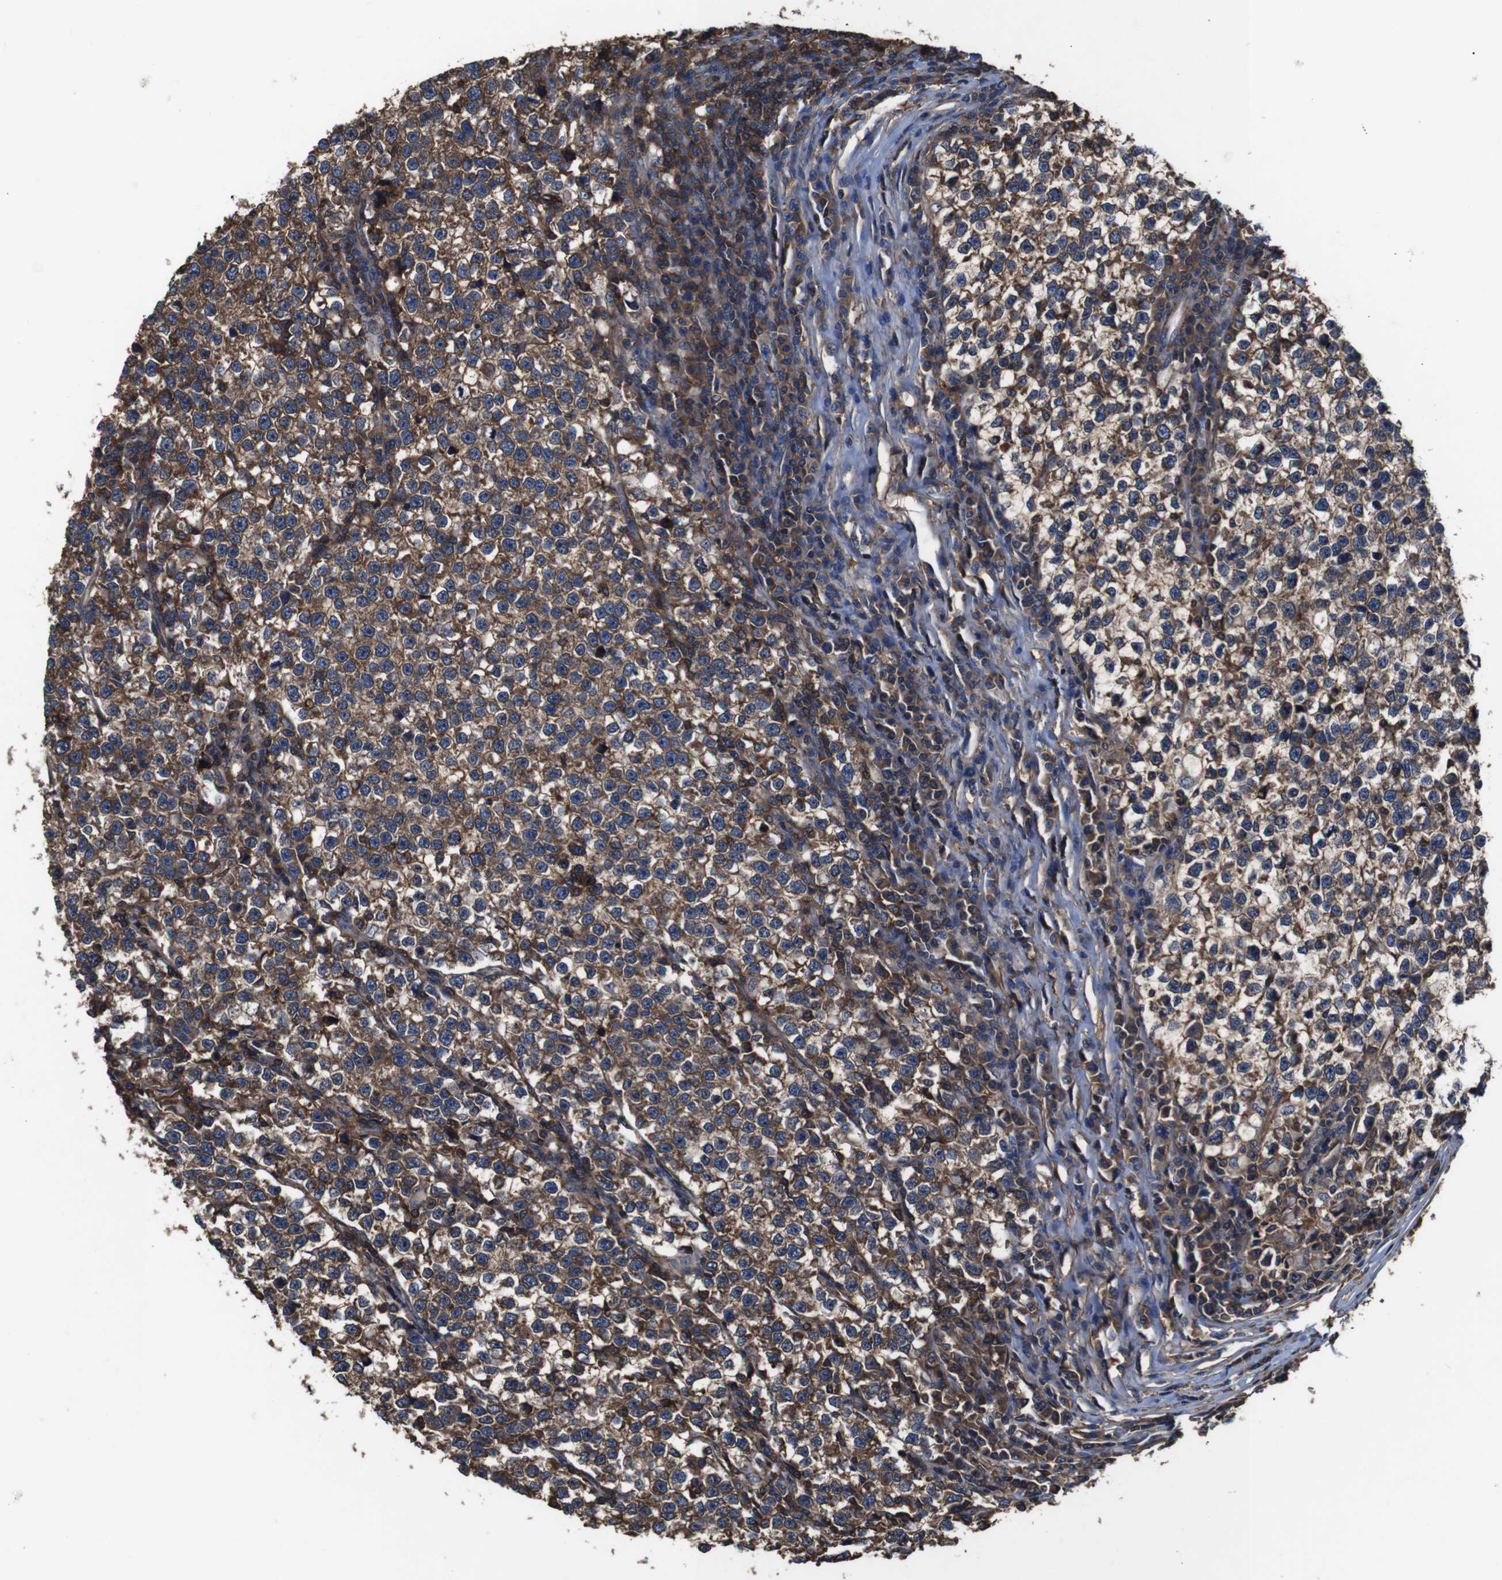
{"staining": {"intensity": "strong", "quantity": ">75%", "location": "cytoplasmic/membranous"}, "tissue": "testis cancer", "cell_type": "Tumor cells", "image_type": "cancer", "snomed": [{"axis": "morphology", "description": "Normal tissue, NOS"}, {"axis": "morphology", "description": "Seminoma, NOS"}, {"axis": "topography", "description": "Testis"}], "caption": "Testis seminoma was stained to show a protein in brown. There is high levels of strong cytoplasmic/membranous staining in approximately >75% of tumor cells.", "gene": "PI4KA", "patient": {"sex": "male", "age": 43}}